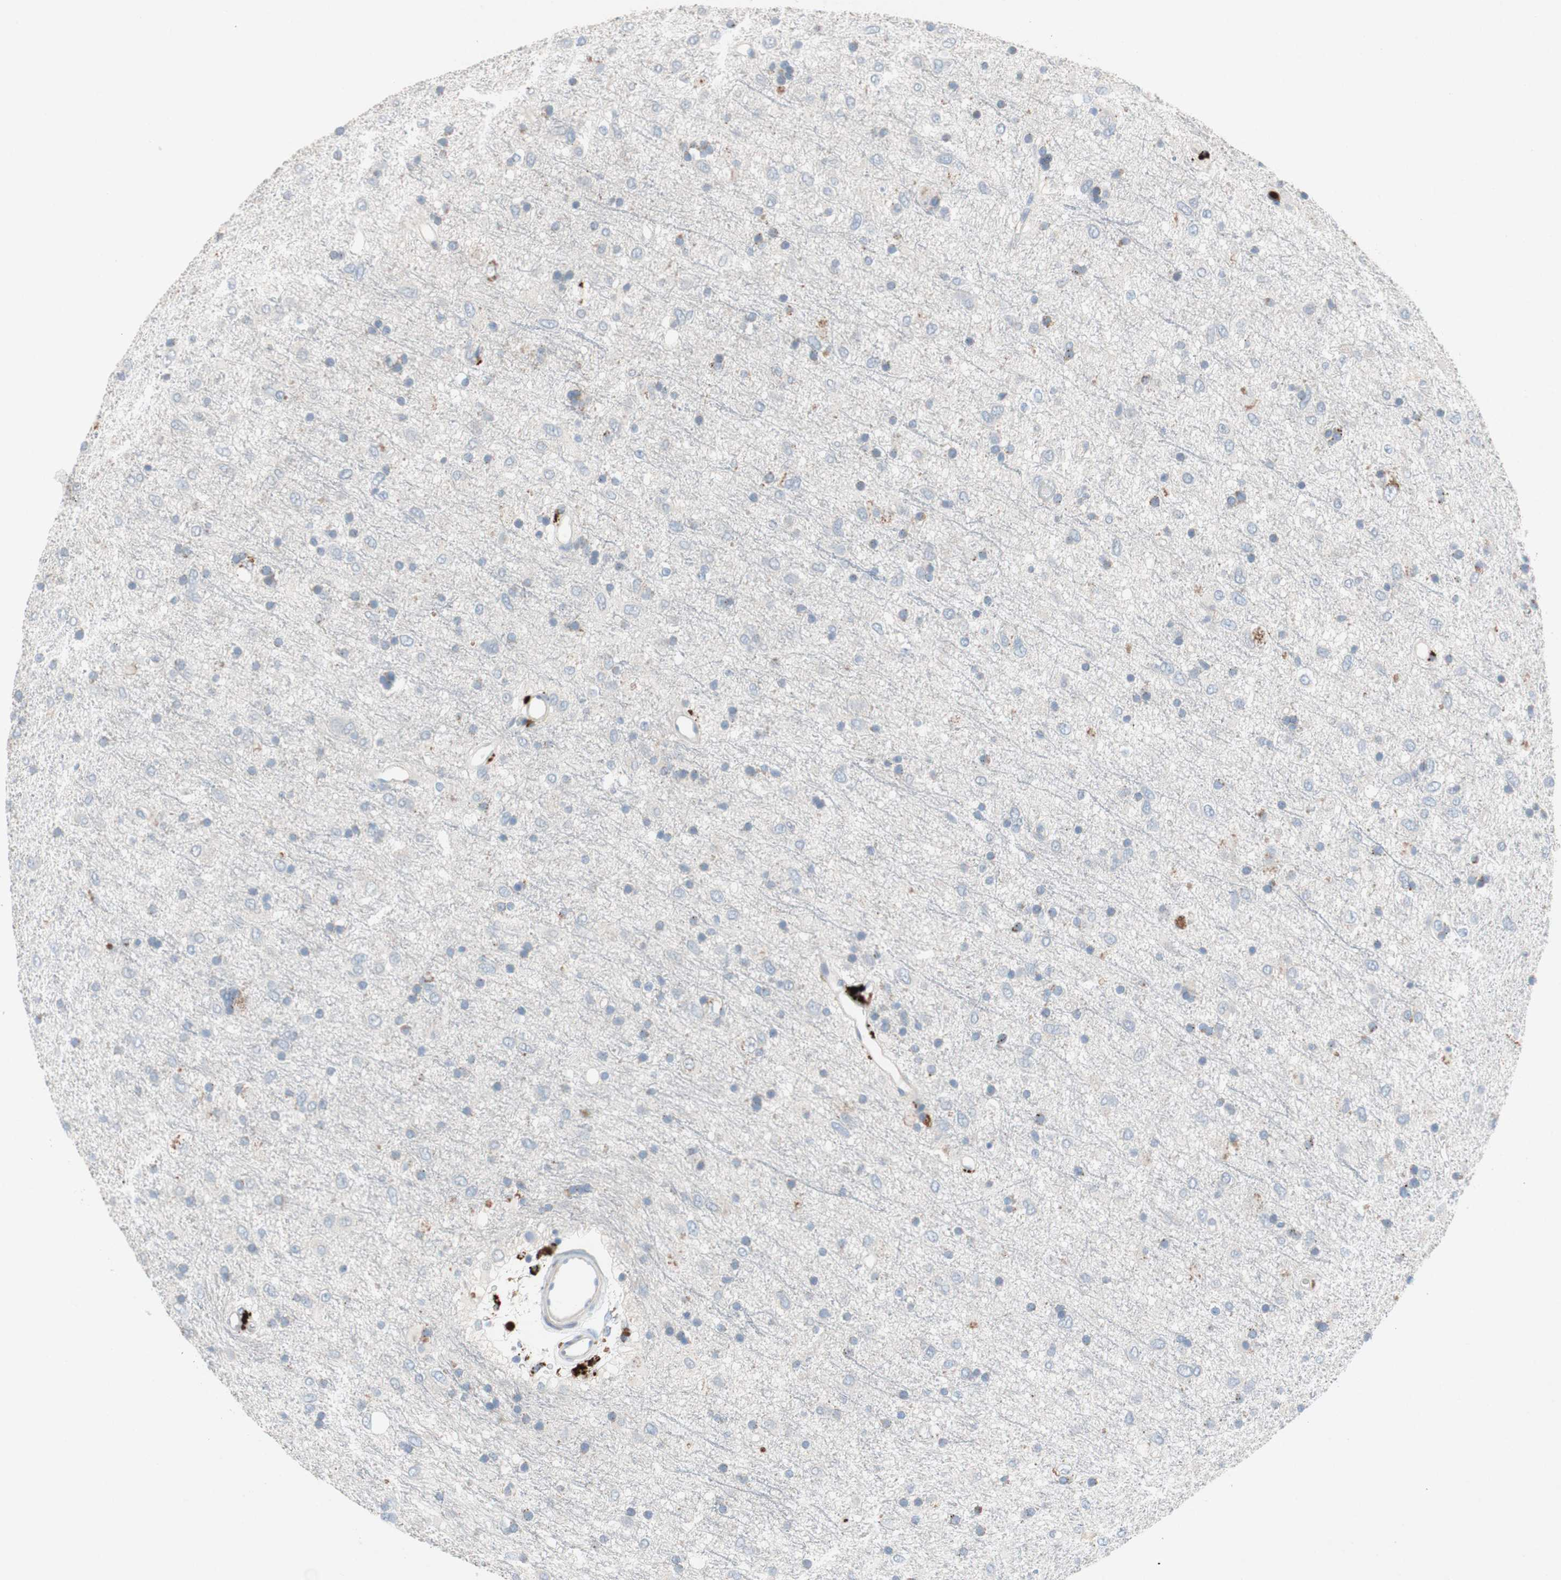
{"staining": {"intensity": "moderate", "quantity": "<25%", "location": "cytoplasmic/membranous"}, "tissue": "glioma", "cell_type": "Tumor cells", "image_type": "cancer", "snomed": [{"axis": "morphology", "description": "Glioma, malignant, Low grade"}, {"axis": "topography", "description": "Brain"}], "caption": "Glioma tissue shows moderate cytoplasmic/membranous staining in about <25% of tumor cells, visualized by immunohistochemistry.", "gene": "CLEC4D", "patient": {"sex": "male", "age": 77}}